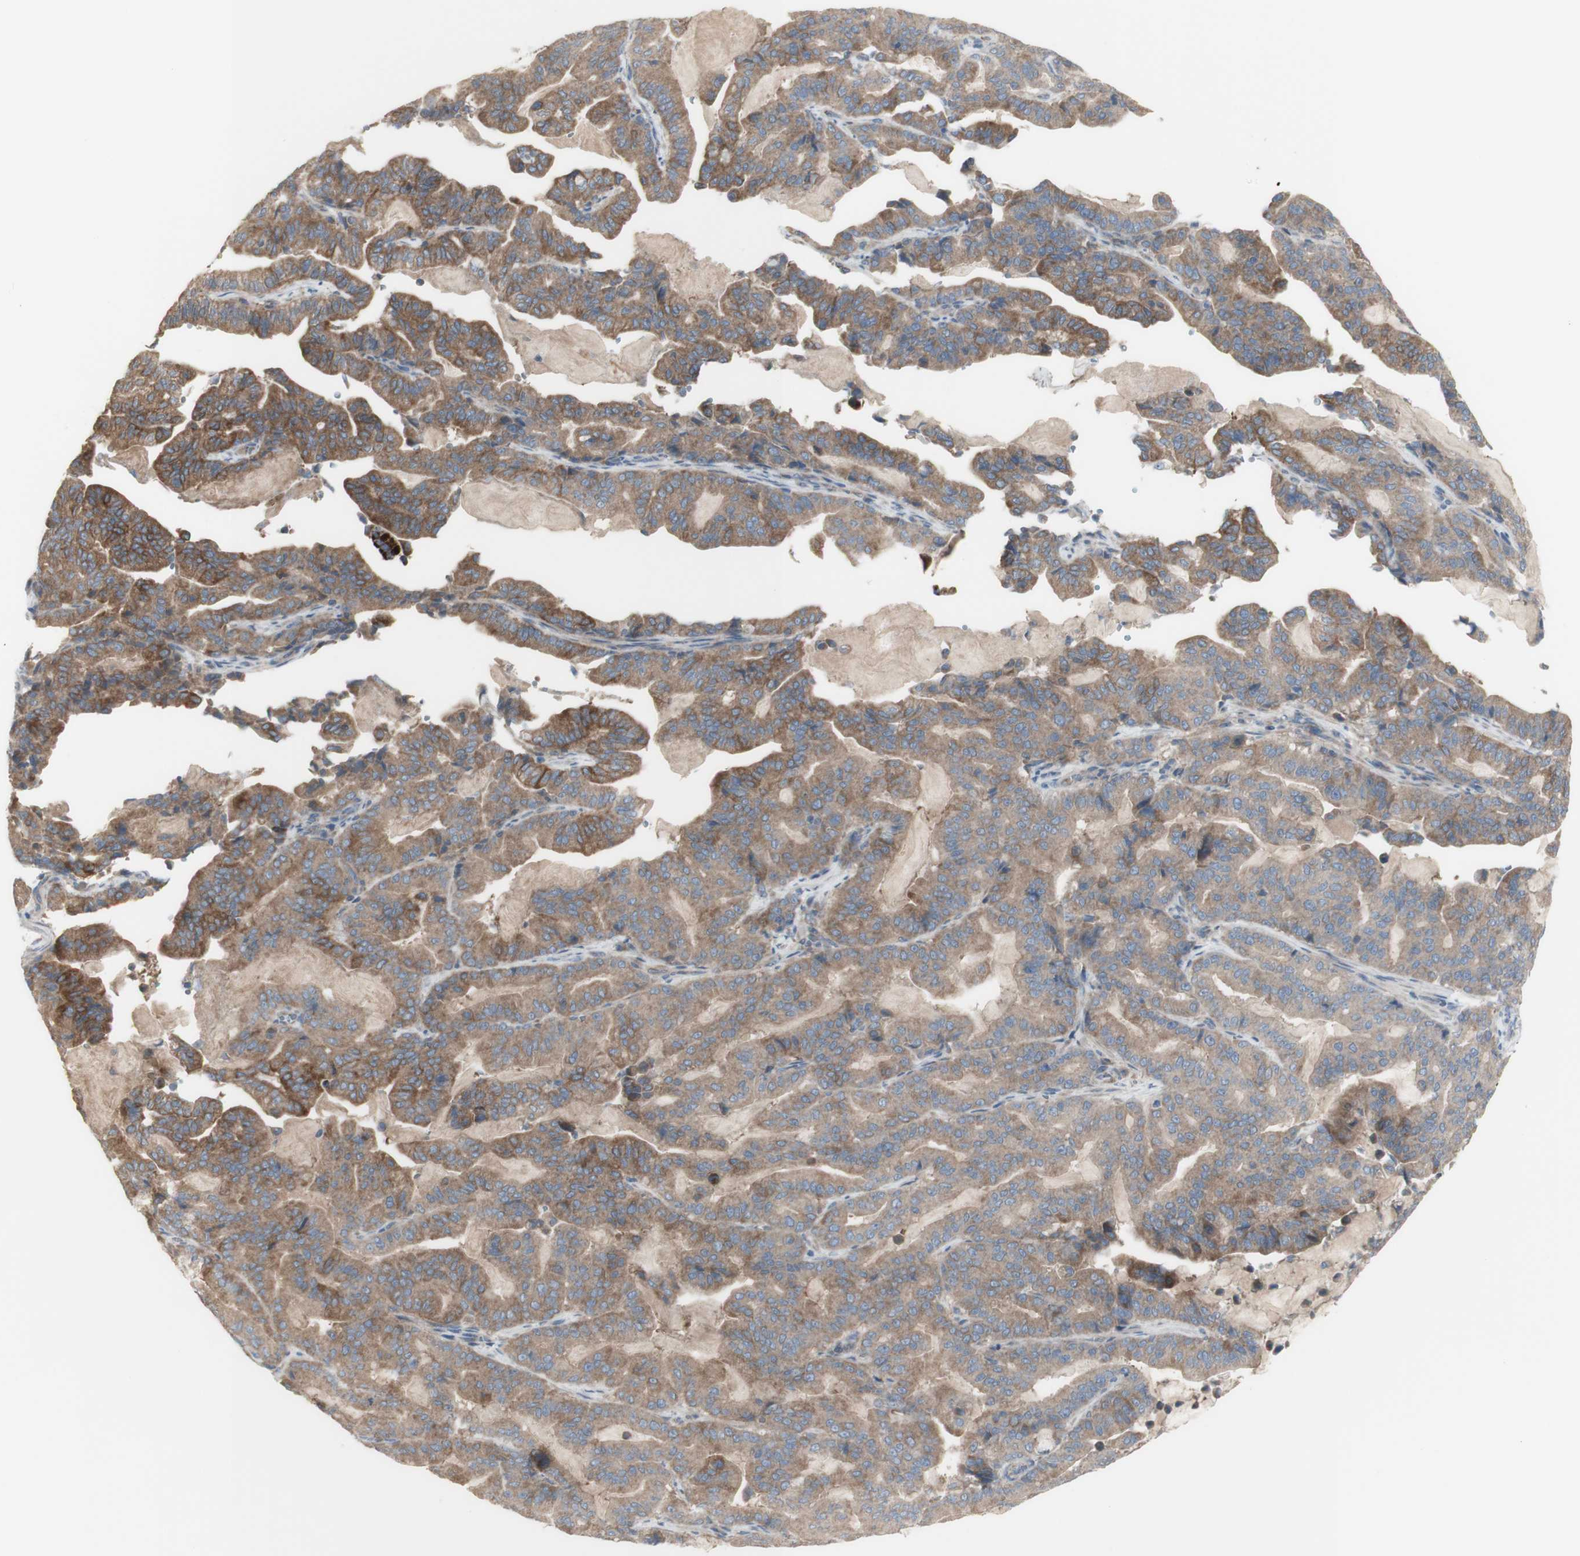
{"staining": {"intensity": "moderate", "quantity": "25%-75%", "location": "cytoplasmic/membranous"}, "tissue": "pancreatic cancer", "cell_type": "Tumor cells", "image_type": "cancer", "snomed": [{"axis": "morphology", "description": "Adenocarcinoma, NOS"}, {"axis": "topography", "description": "Pancreas"}], "caption": "Brown immunohistochemical staining in human adenocarcinoma (pancreatic) reveals moderate cytoplasmic/membranous positivity in about 25%-75% of tumor cells.", "gene": "C3orf52", "patient": {"sex": "male", "age": 63}}